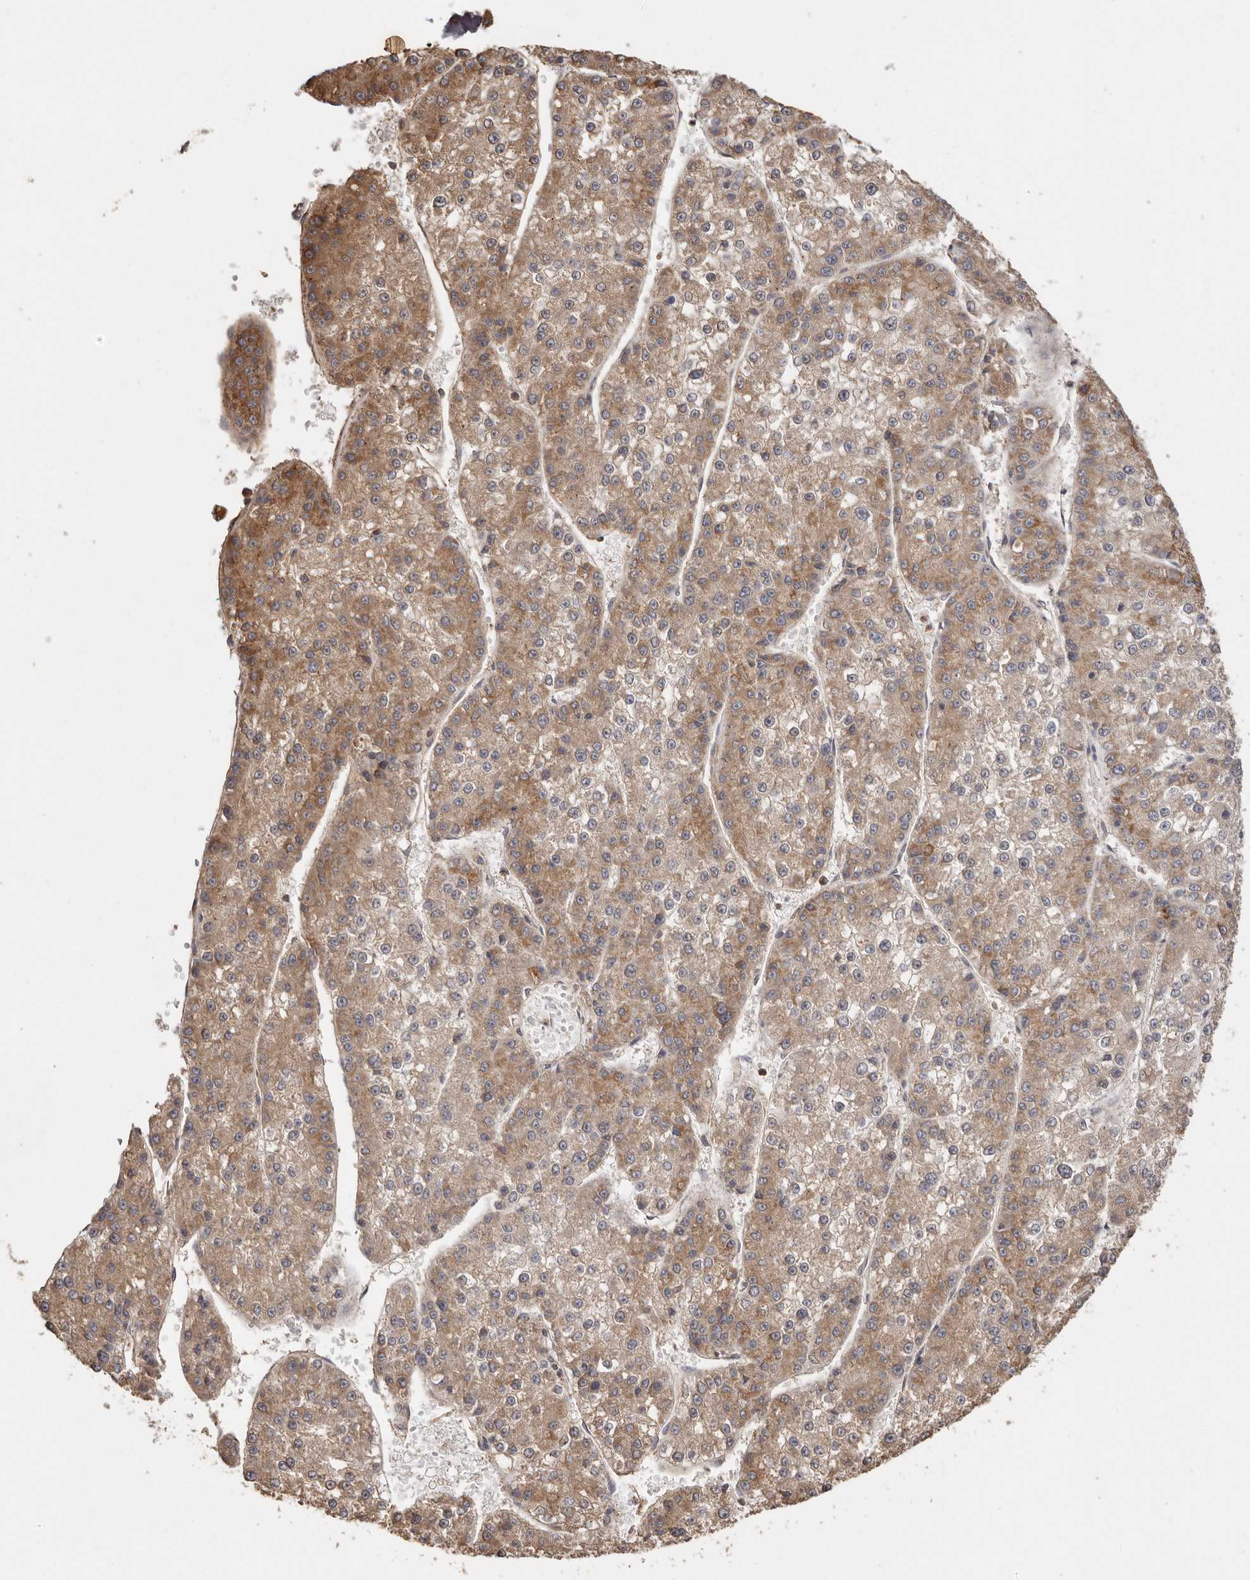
{"staining": {"intensity": "moderate", "quantity": ">75%", "location": "cytoplasmic/membranous"}, "tissue": "liver cancer", "cell_type": "Tumor cells", "image_type": "cancer", "snomed": [{"axis": "morphology", "description": "Carcinoma, Hepatocellular, NOS"}, {"axis": "topography", "description": "Liver"}], "caption": "Human liver cancer (hepatocellular carcinoma) stained for a protein (brown) exhibits moderate cytoplasmic/membranous positive expression in approximately >75% of tumor cells.", "gene": "RWDD1", "patient": {"sex": "female", "age": 73}}